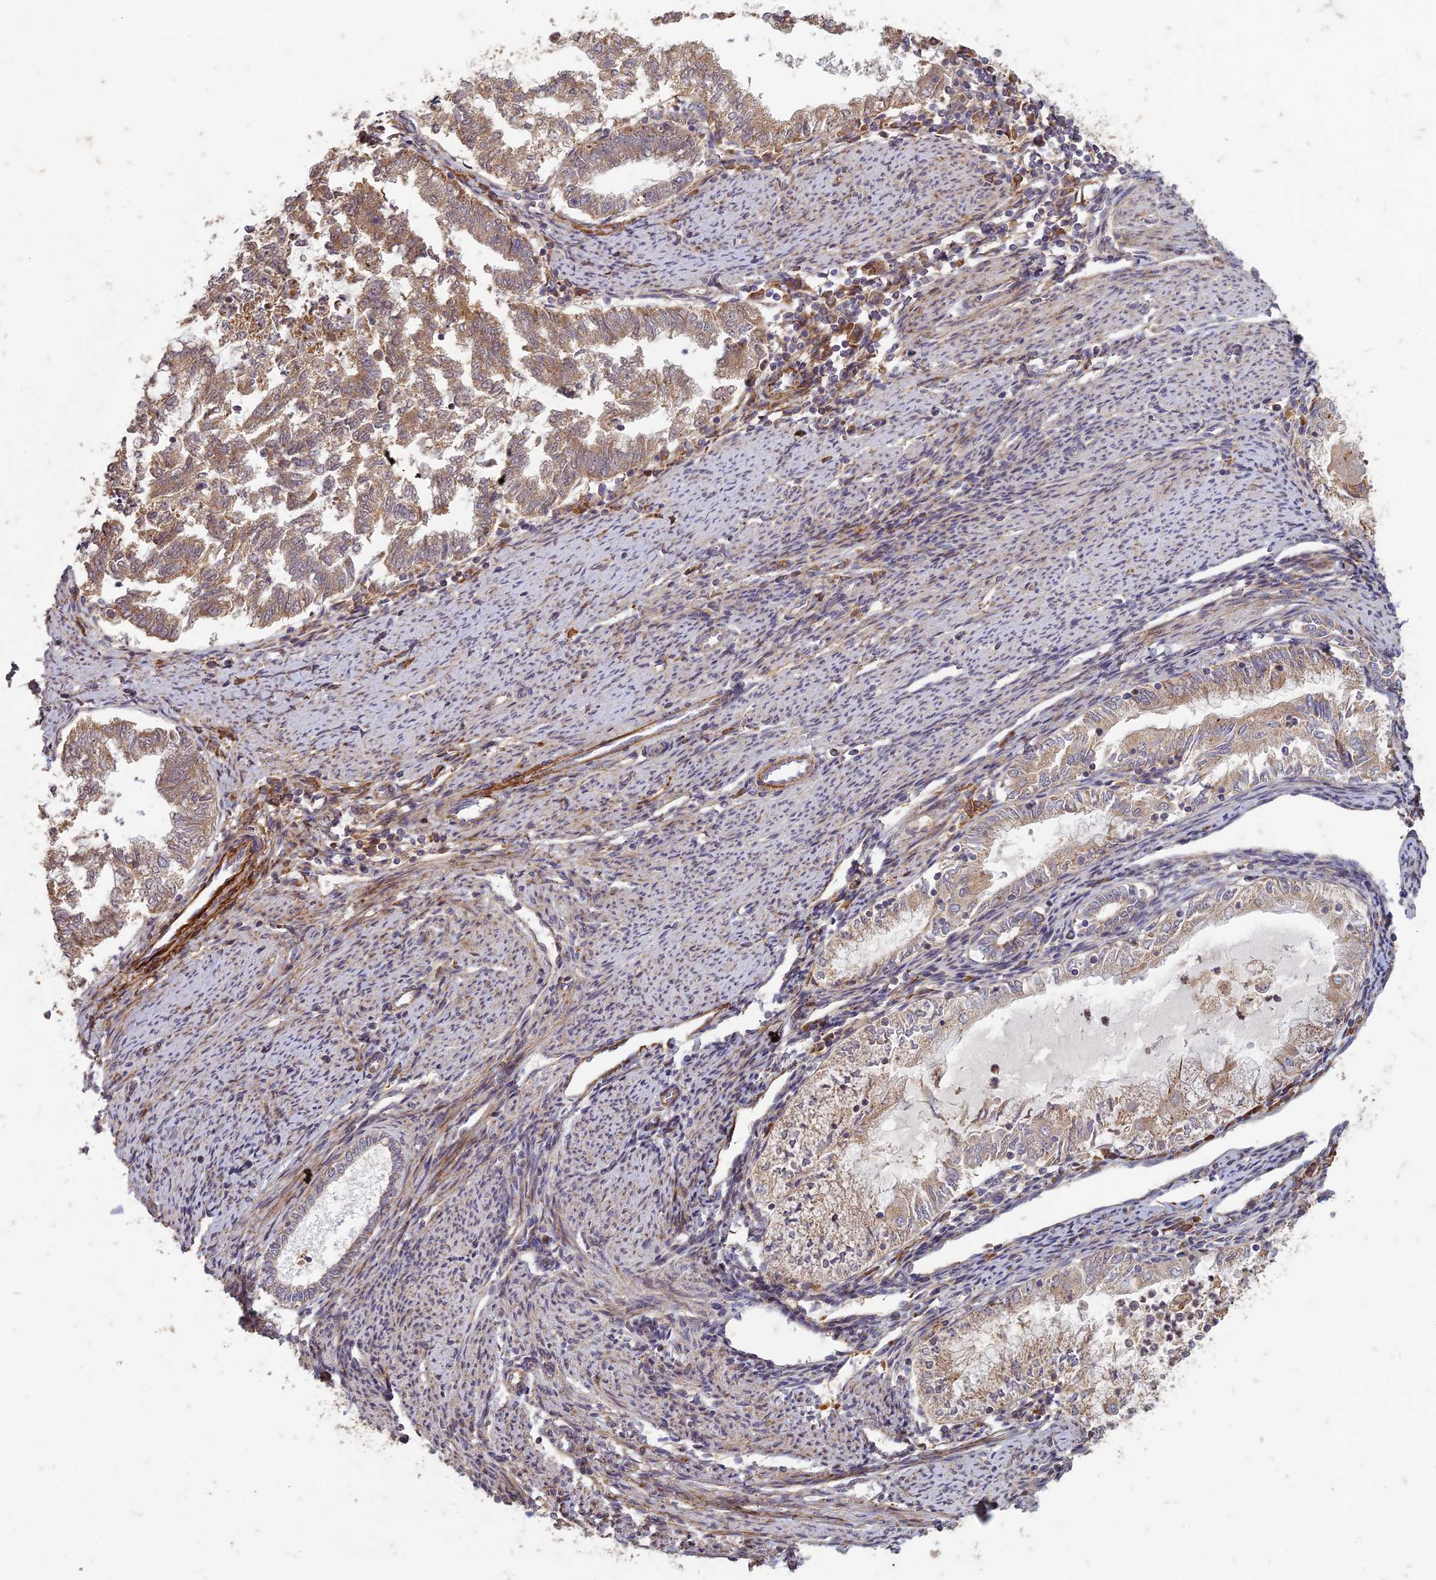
{"staining": {"intensity": "moderate", "quantity": ">75%", "location": "cytoplasmic/membranous"}, "tissue": "endometrial cancer", "cell_type": "Tumor cells", "image_type": "cancer", "snomed": [{"axis": "morphology", "description": "Adenocarcinoma, NOS"}, {"axis": "topography", "description": "Endometrium"}], "caption": "Endometrial cancer stained with DAB immunohistochemistry (IHC) exhibits medium levels of moderate cytoplasmic/membranous positivity in about >75% of tumor cells.", "gene": "TCF25", "patient": {"sex": "female", "age": 79}}